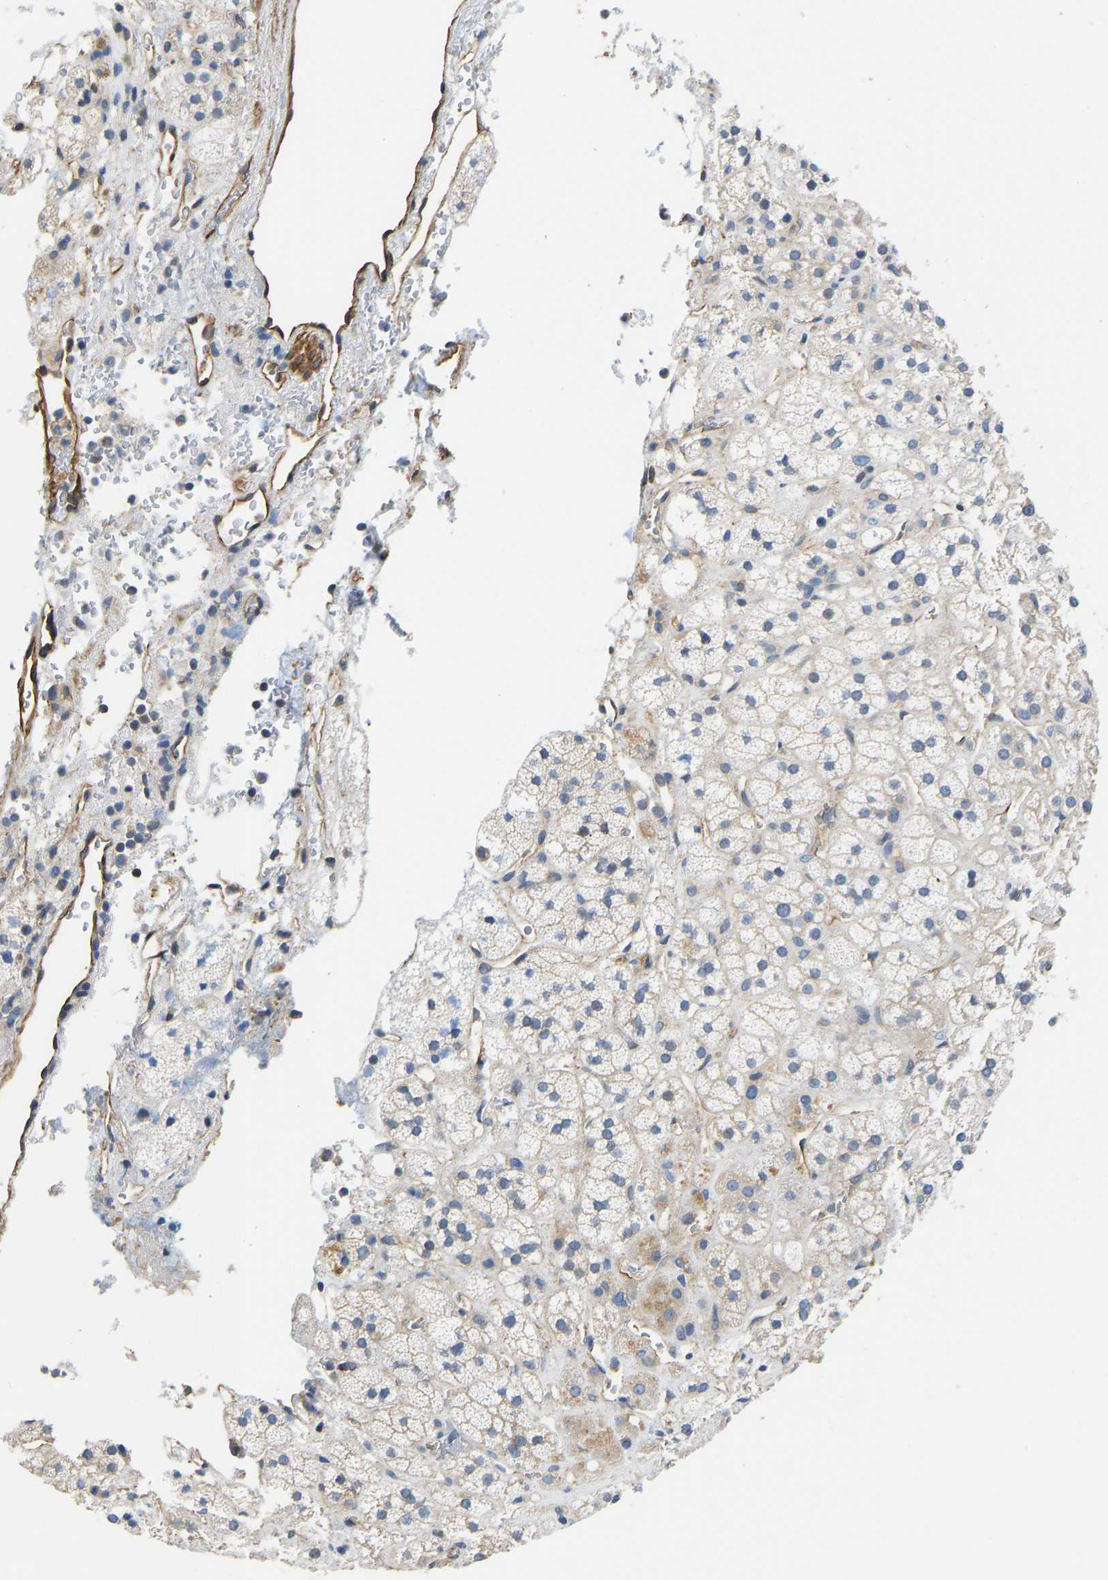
{"staining": {"intensity": "weak", "quantity": "25%-75%", "location": "cytoplasmic/membranous"}, "tissue": "adrenal gland", "cell_type": "Glandular cells", "image_type": "normal", "snomed": [{"axis": "morphology", "description": "Normal tissue, NOS"}, {"axis": "topography", "description": "Adrenal gland"}], "caption": "Immunohistochemistry (DAB) staining of unremarkable adrenal gland reveals weak cytoplasmic/membranous protein staining in about 25%-75% of glandular cells. Nuclei are stained in blue.", "gene": "ELMO2", "patient": {"sex": "male", "age": 56}}